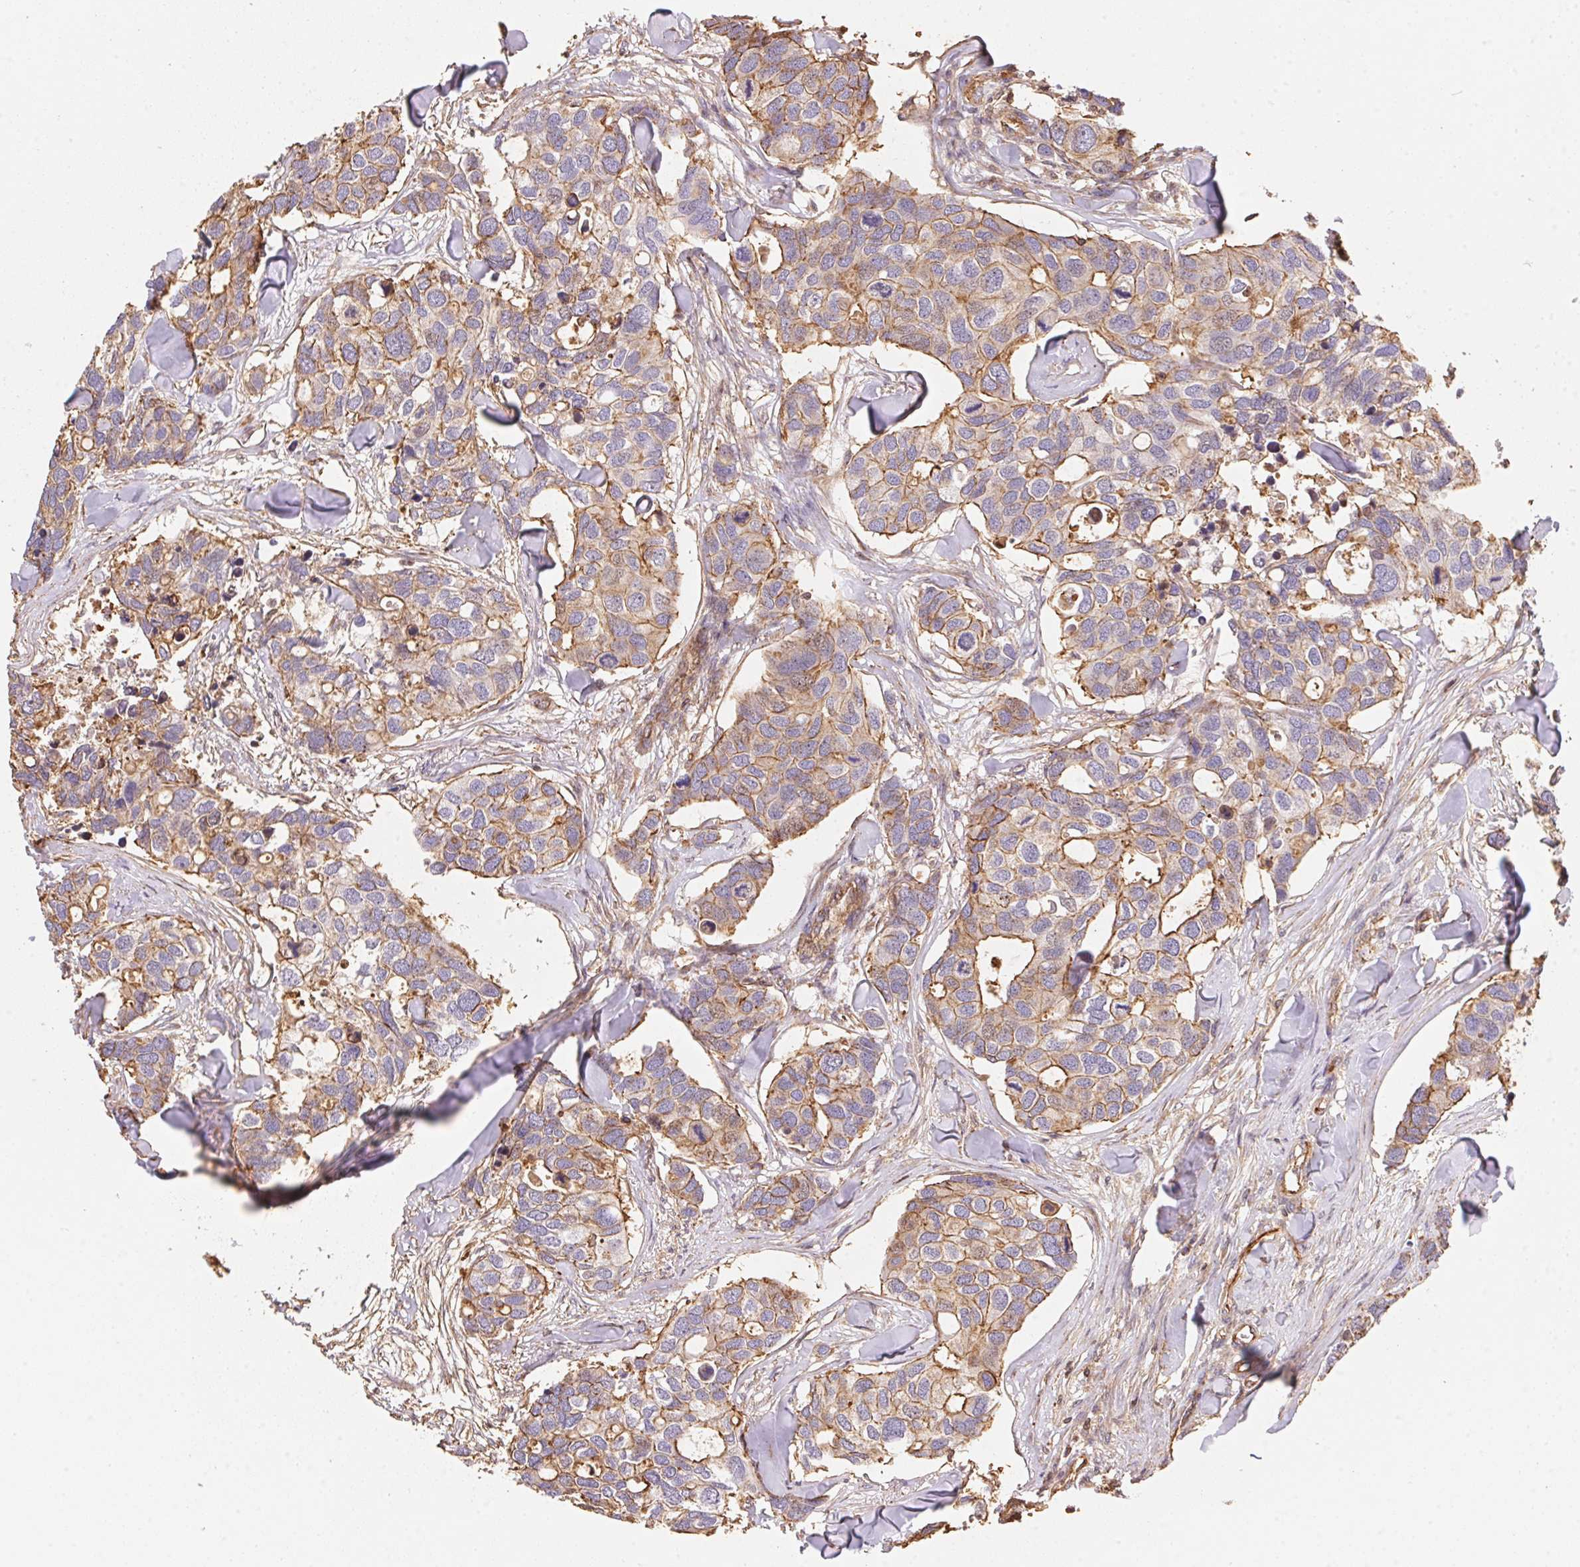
{"staining": {"intensity": "moderate", "quantity": "25%-75%", "location": "cytoplasmic/membranous"}, "tissue": "breast cancer", "cell_type": "Tumor cells", "image_type": "cancer", "snomed": [{"axis": "morphology", "description": "Duct carcinoma"}, {"axis": "topography", "description": "Breast"}], "caption": "Approximately 25%-75% of tumor cells in intraductal carcinoma (breast) exhibit moderate cytoplasmic/membranous protein expression as visualized by brown immunohistochemical staining.", "gene": "FRAS1", "patient": {"sex": "female", "age": 83}}